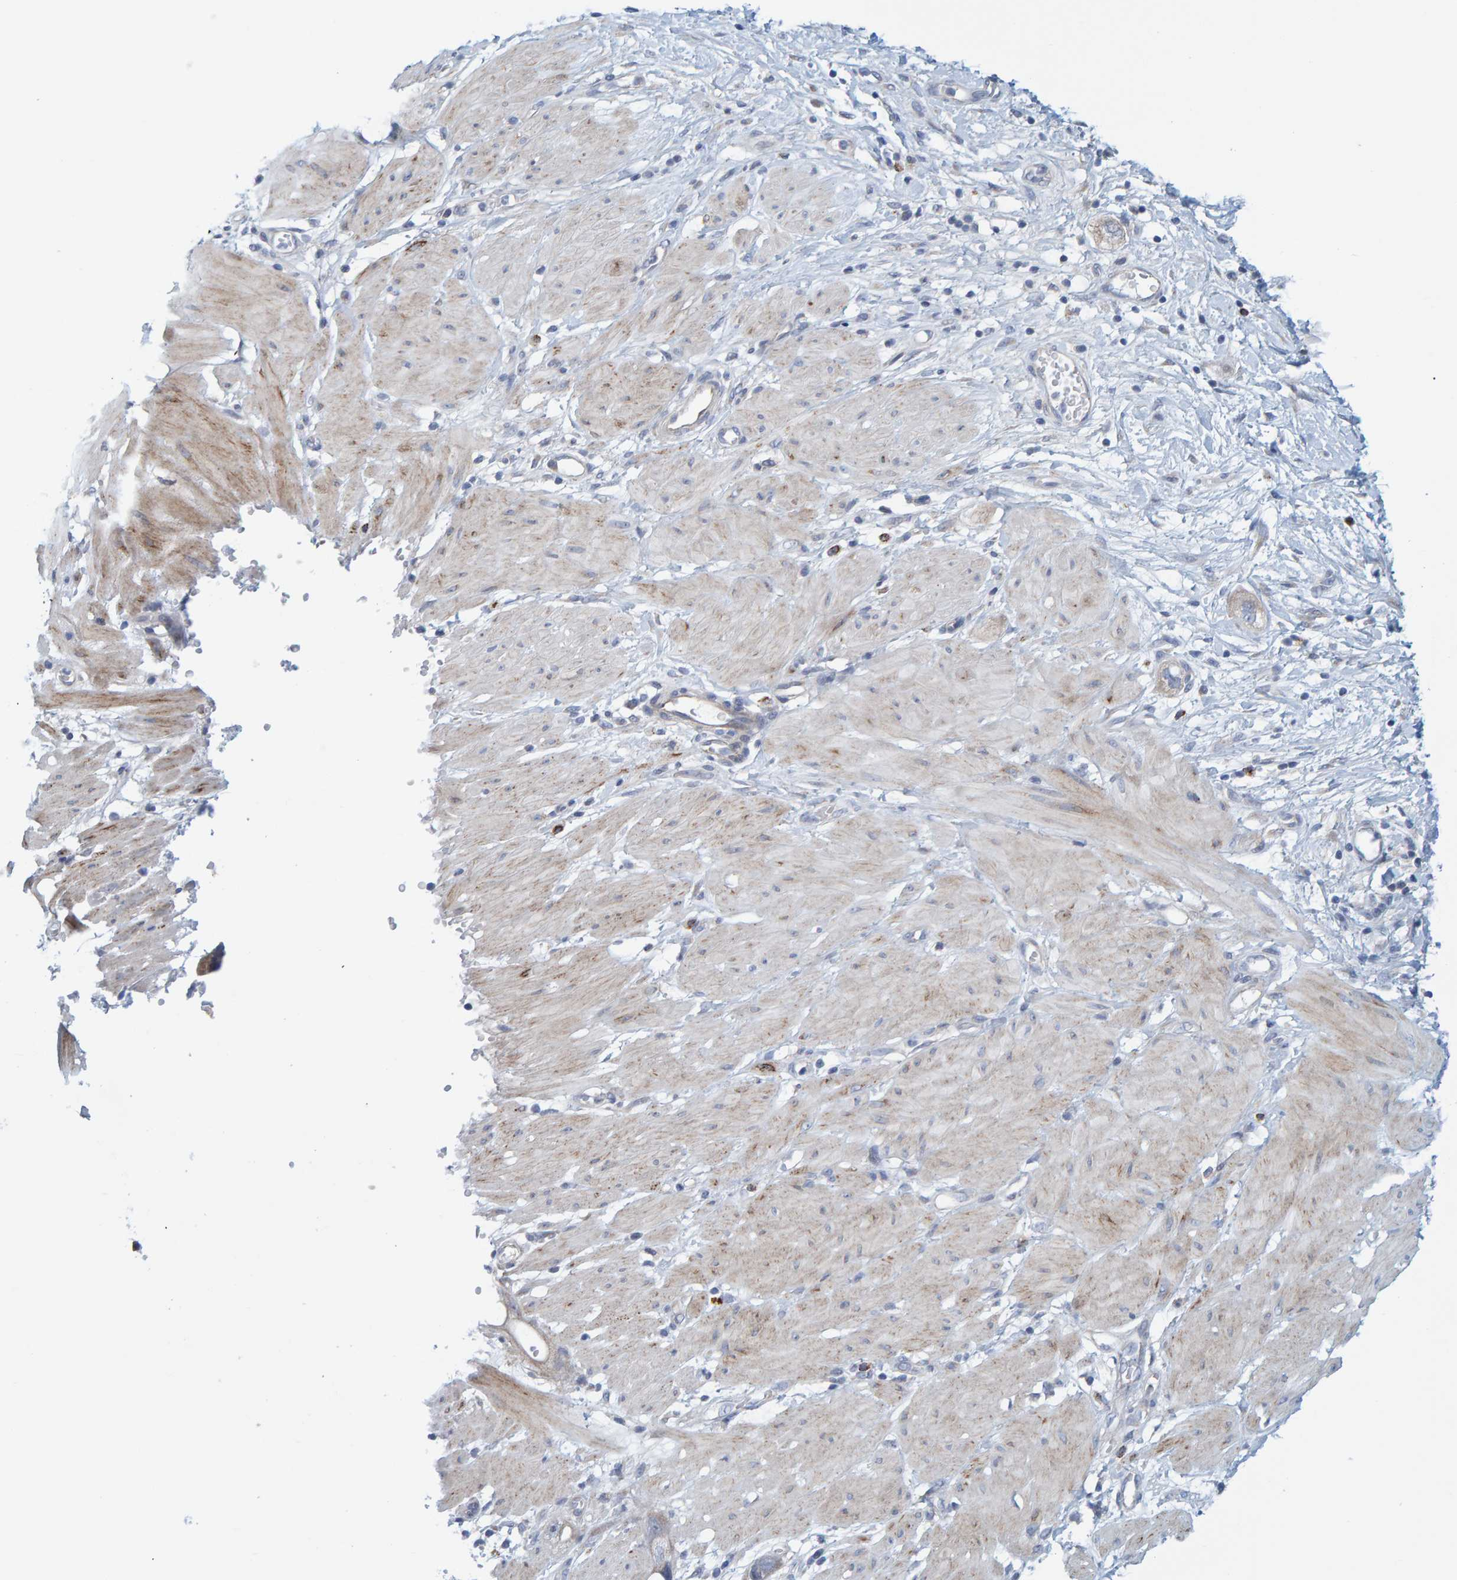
{"staining": {"intensity": "negative", "quantity": "none", "location": "none"}, "tissue": "stomach cancer", "cell_type": "Tumor cells", "image_type": "cancer", "snomed": [{"axis": "morphology", "description": "Adenocarcinoma, NOS"}, {"axis": "topography", "description": "Stomach"}, {"axis": "topography", "description": "Stomach, lower"}], "caption": "An immunohistochemistry (IHC) histopathology image of stomach cancer (adenocarcinoma) is shown. There is no staining in tumor cells of stomach cancer (adenocarcinoma).", "gene": "ZC3H3", "patient": {"sex": "female", "age": 48}}